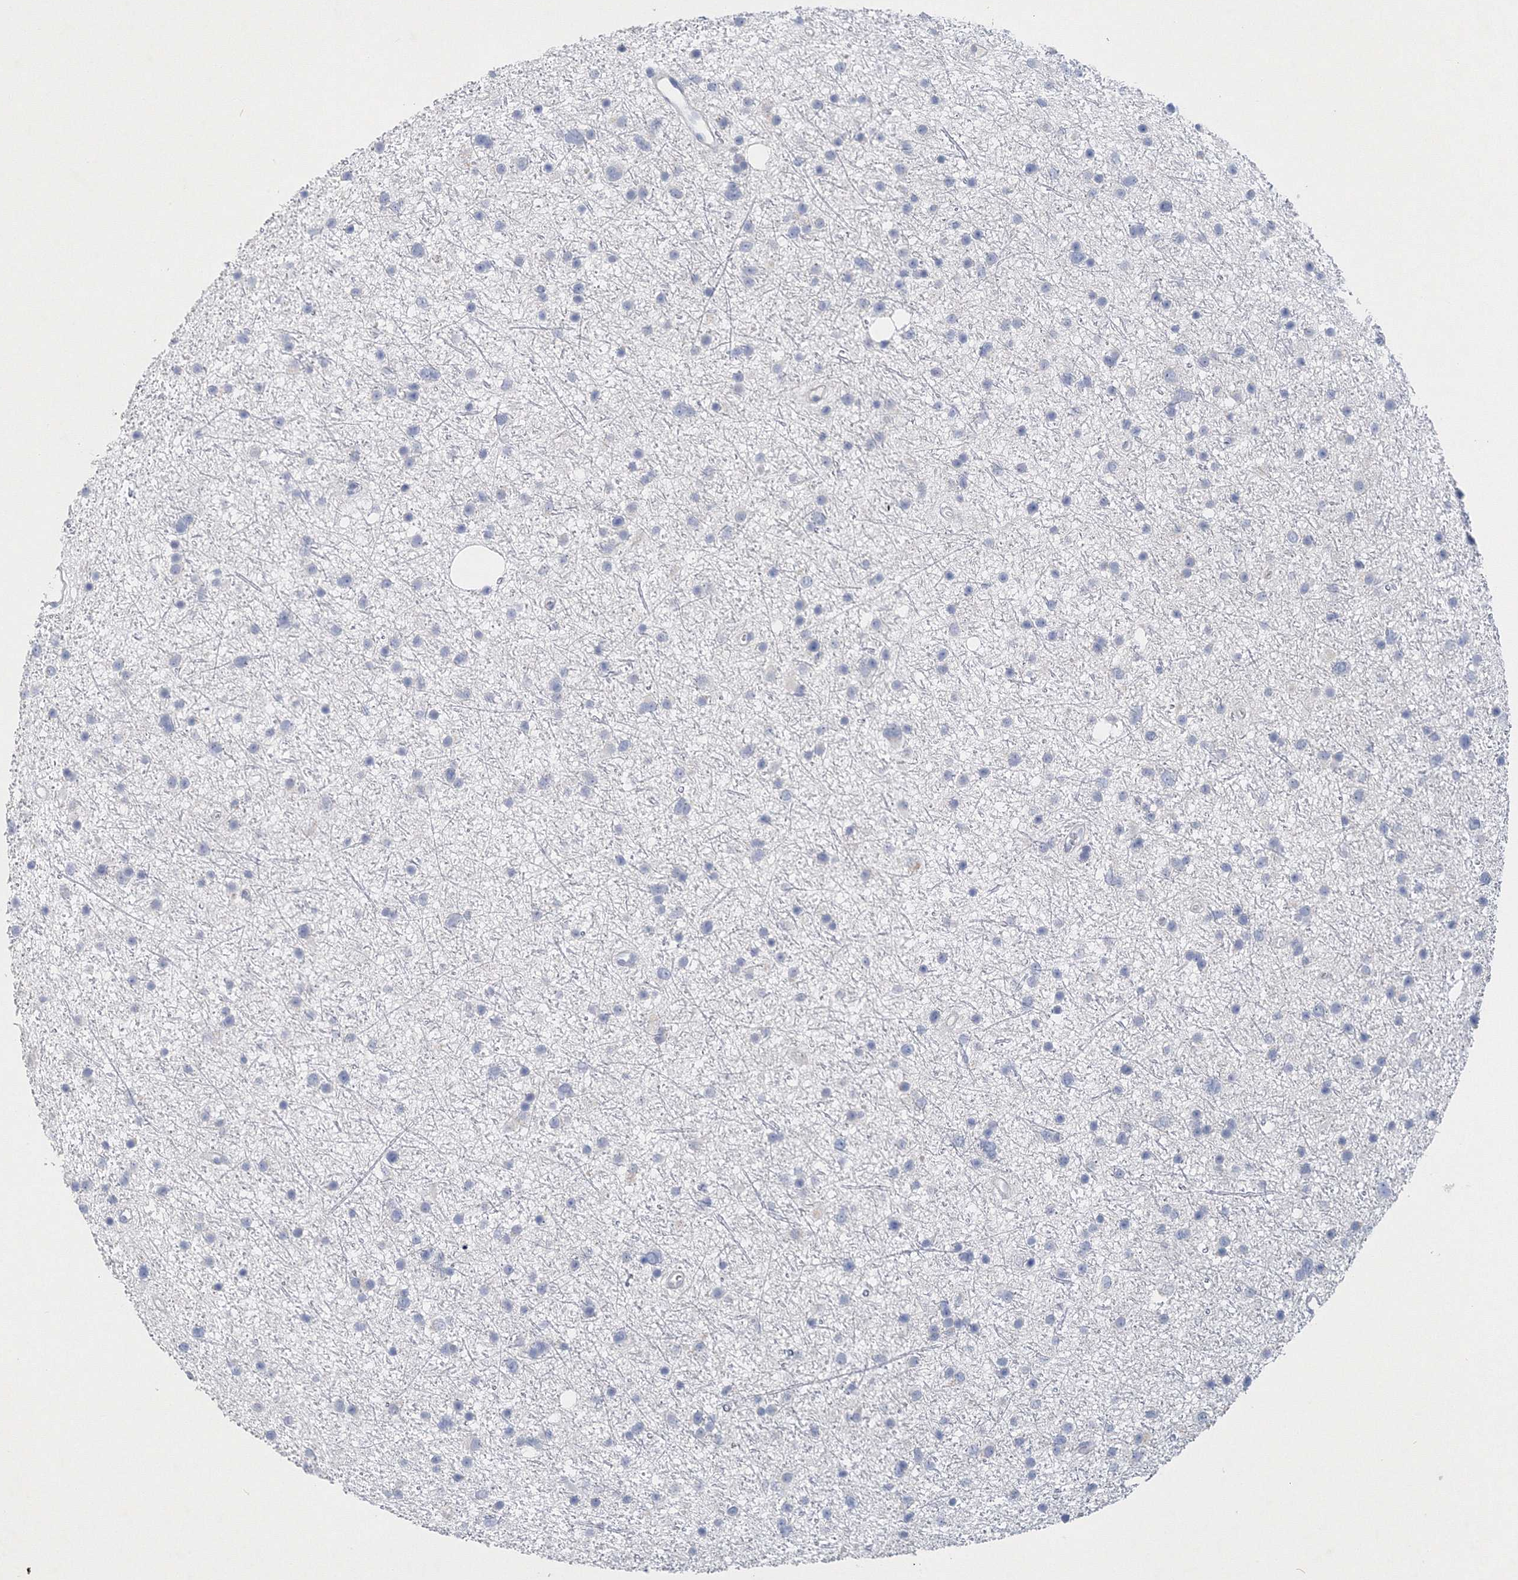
{"staining": {"intensity": "negative", "quantity": "none", "location": "none"}, "tissue": "glioma", "cell_type": "Tumor cells", "image_type": "cancer", "snomed": [{"axis": "morphology", "description": "Glioma, malignant, Low grade"}, {"axis": "topography", "description": "Cerebral cortex"}], "caption": "Tumor cells show no significant protein positivity in glioma.", "gene": "OSBPL6", "patient": {"sex": "female", "age": 39}}